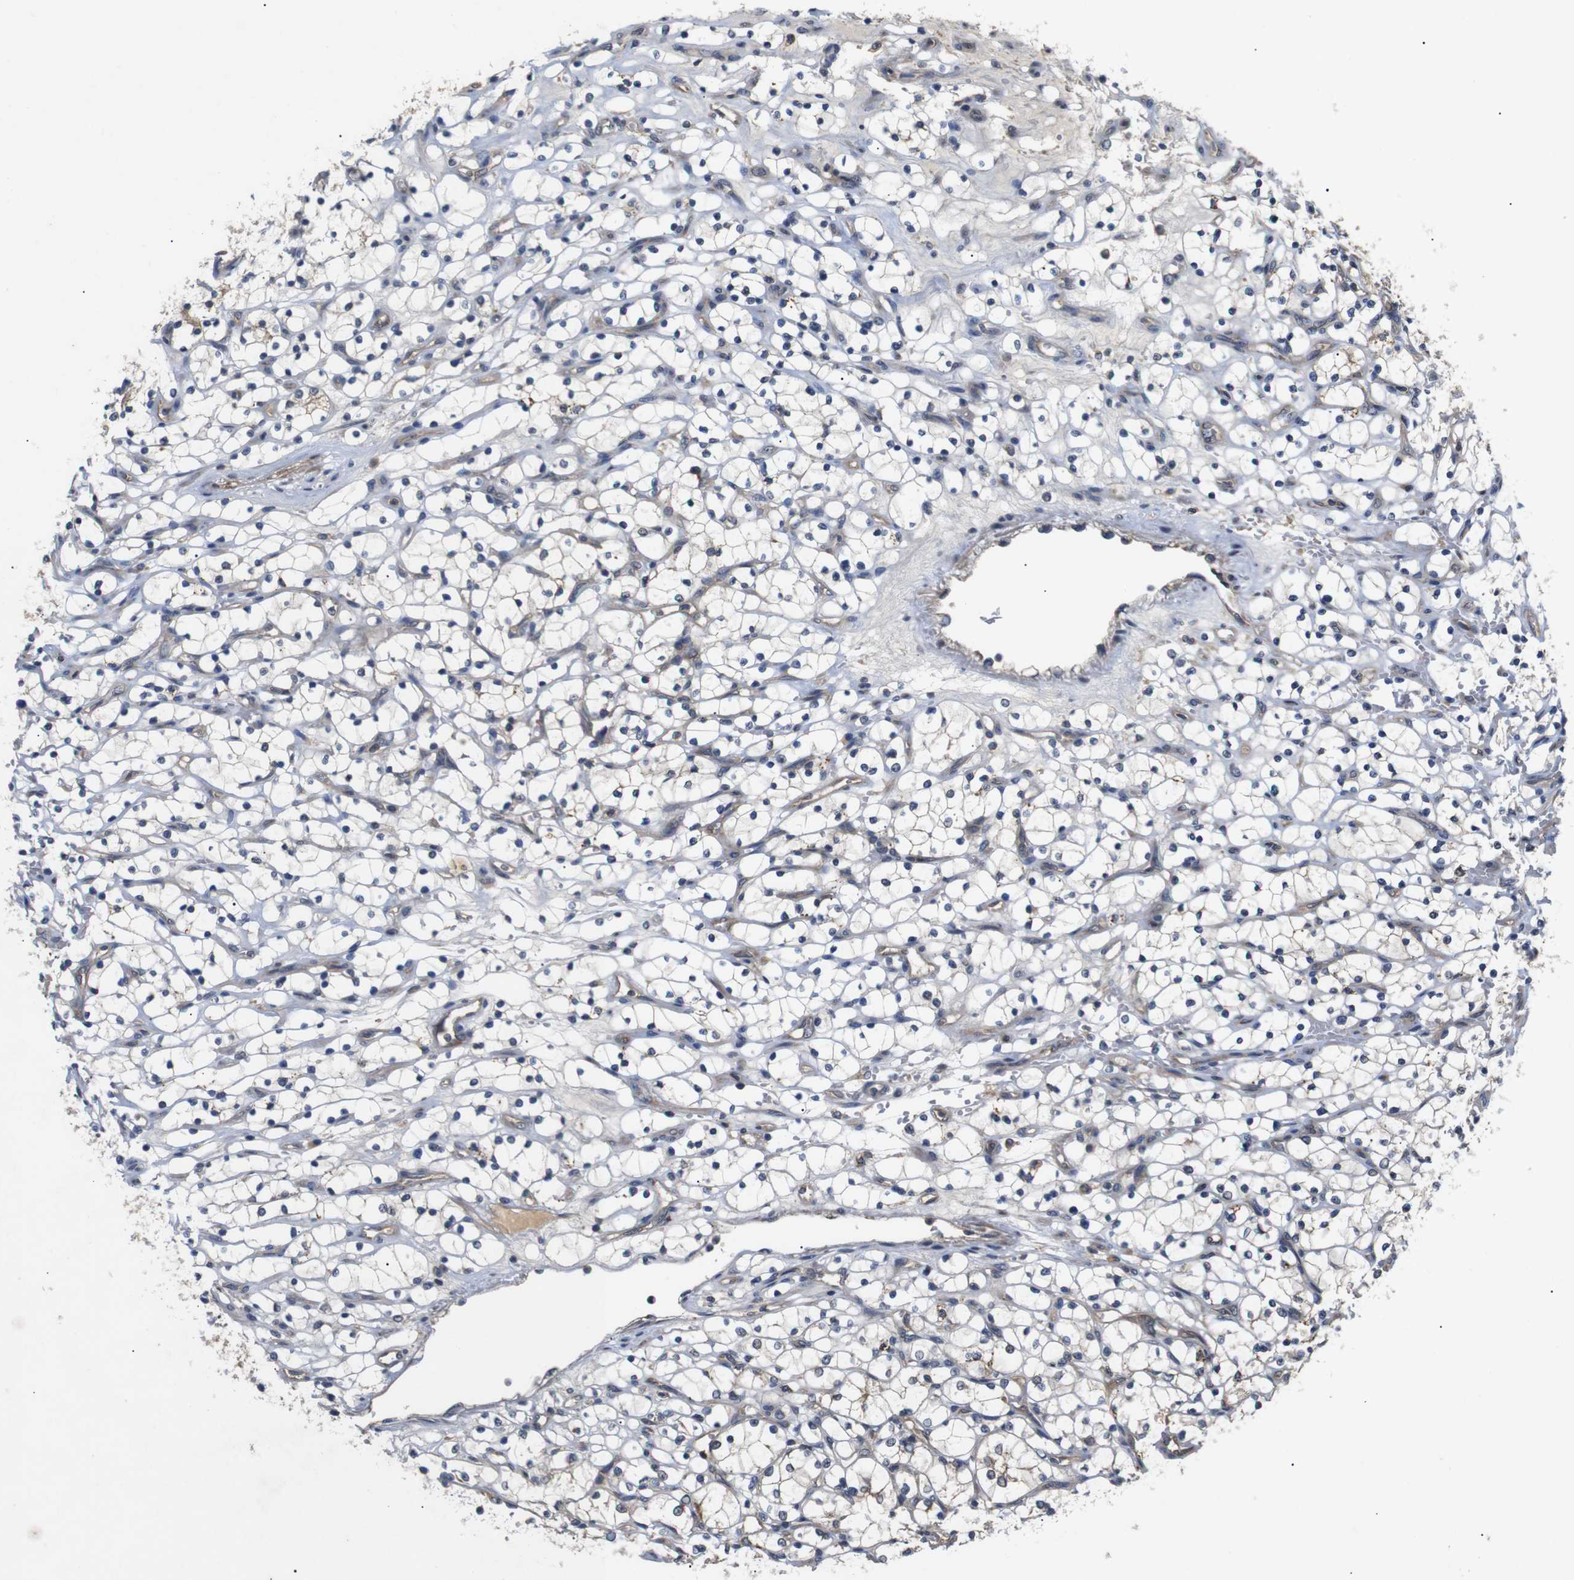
{"staining": {"intensity": "negative", "quantity": "none", "location": "none"}, "tissue": "renal cancer", "cell_type": "Tumor cells", "image_type": "cancer", "snomed": [{"axis": "morphology", "description": "Adenocarcinoma, NOS"}, {"axis": "topography", "description": "Kidney"}], "caption": "Protein analysis of adenocarcinoma (renal) shows no significant expression in tumor cells.", "gene": "RIPK1", "patient": {"sex": "female", "age": 69}}